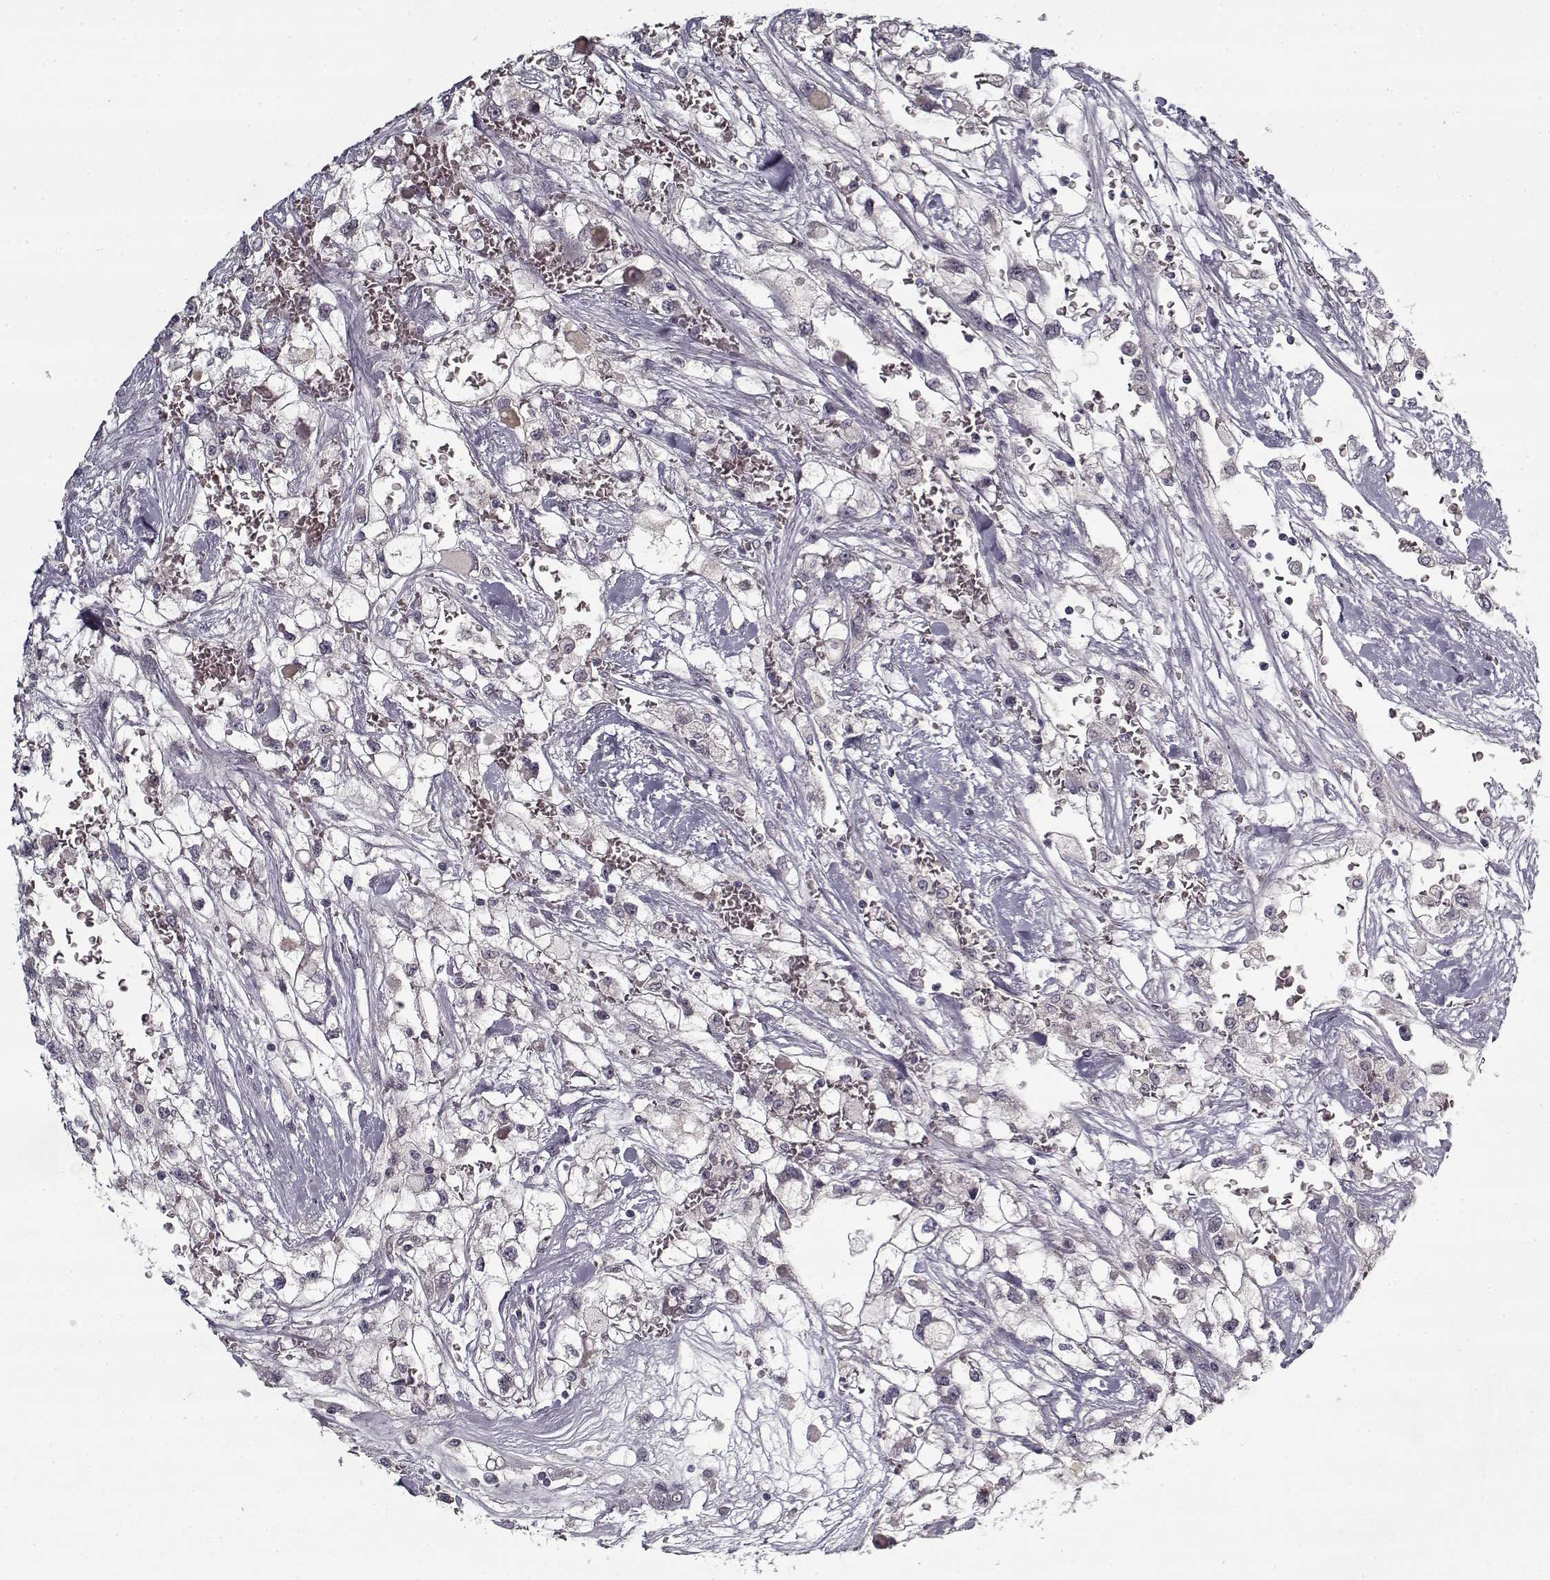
{"staining": {"intensity": "negative", "quantity": "none", "location": "none"}, "tissue": "renal cancer", "cell_type": "Tumor cells", "image_type": "cancer", "snomed": [{"axis": "morphology", "description": "Adenocarcinoma, NOS"}, {"axis": "topography", "description": "Kidney"}], "caption": "Immunohistochemistry micrograph of human renal adenocarcinoma stained for a protein (brown), which exhibits no positivity in tumor cells.", "gene": "LAMA2", "patient": {"sex": "male", "age": 59}}